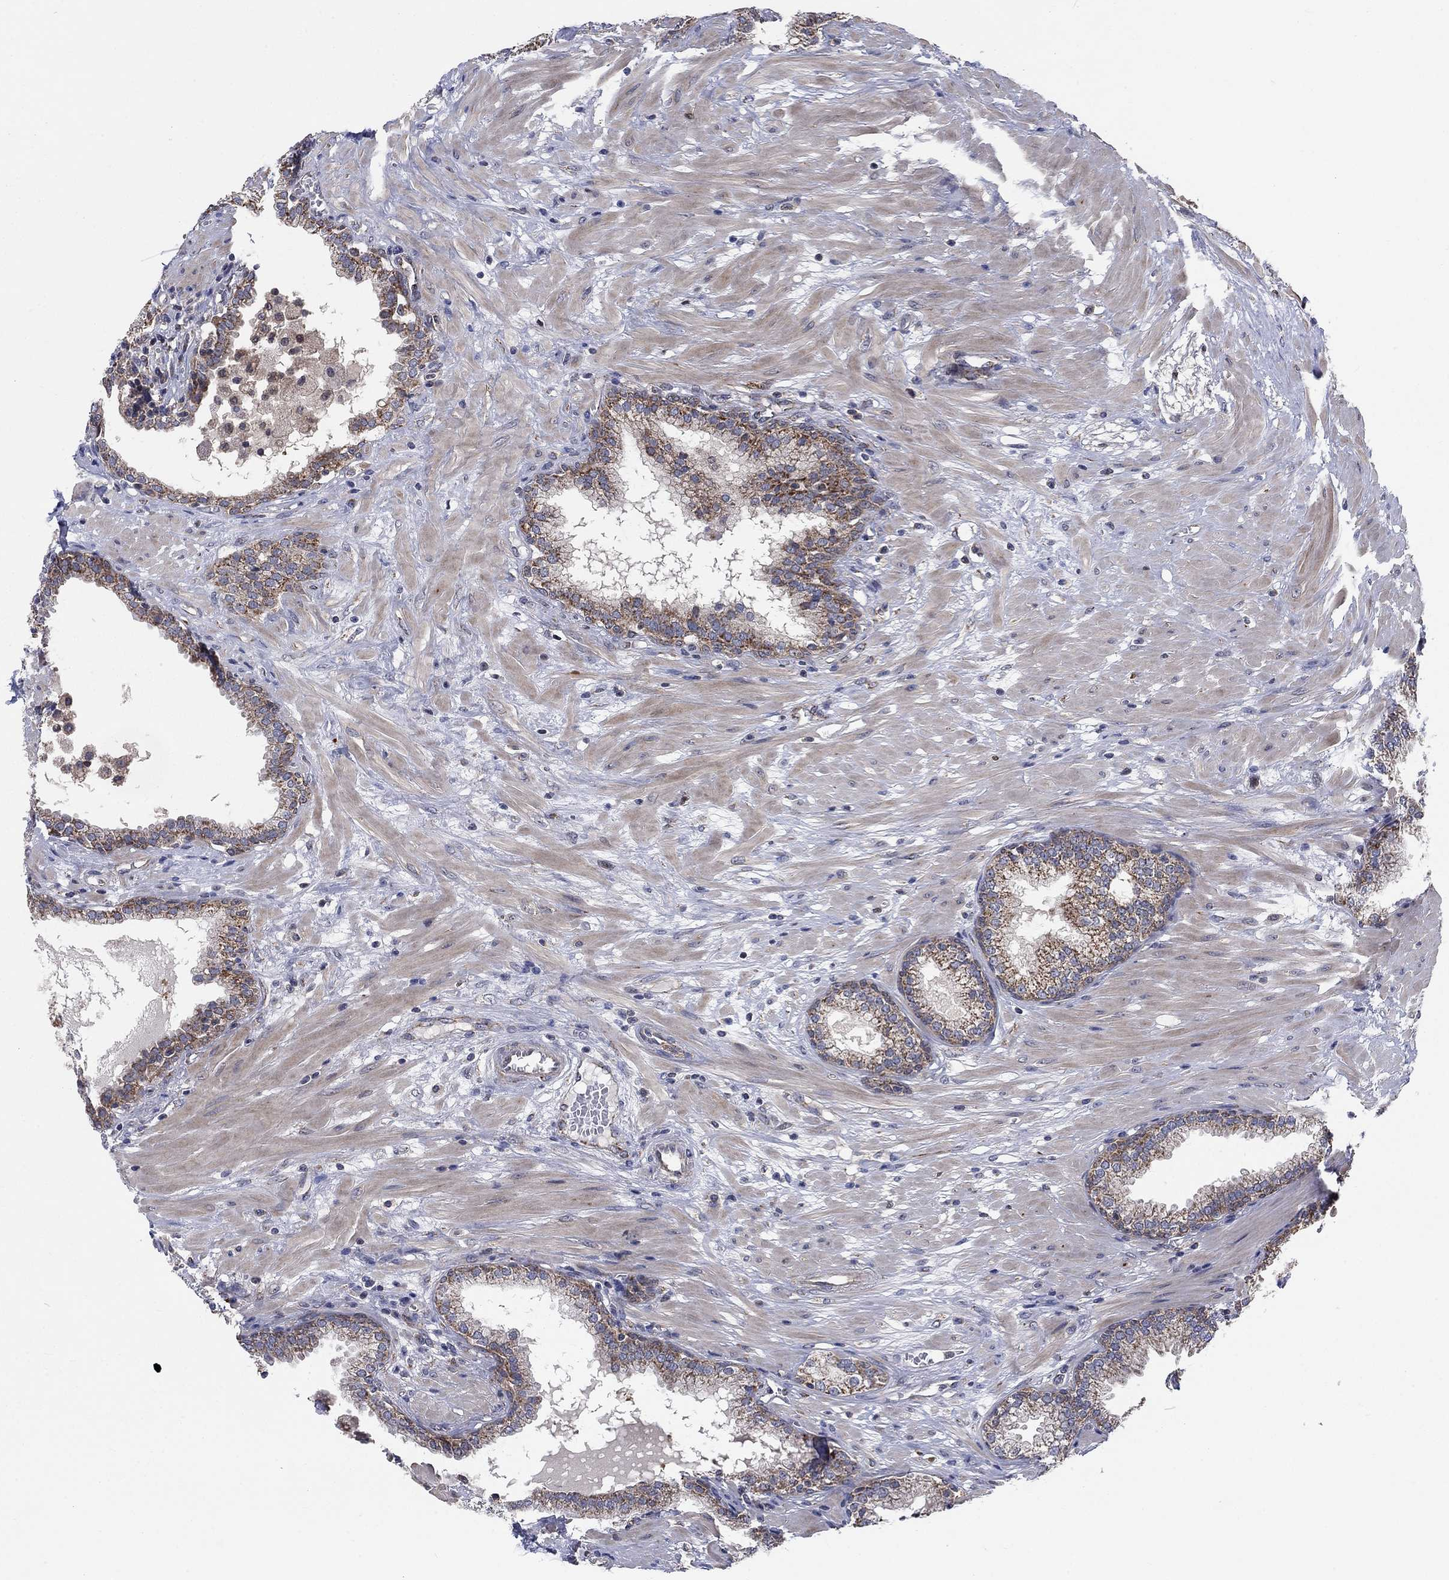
{"staining": {"intensity": "moderate", "quantity": "25%-75%", "location": "cytoplasmic/membranous"}, "tissue": "prostate", "cell_type": "Glandular cells", "image_type": "normal", "snomed": [{"axis": "morphology", "description": "Normal tissue, NOS"}, {"axis": "topography", "description": "Prostate"}], "caption": "Protein staining of normal prostate reveals moderate cytoplasmic/membranous expression in about 25%-75% of glandular cells.", "gene": "NME7", "patient": {"sex": "male", "age": 64}}